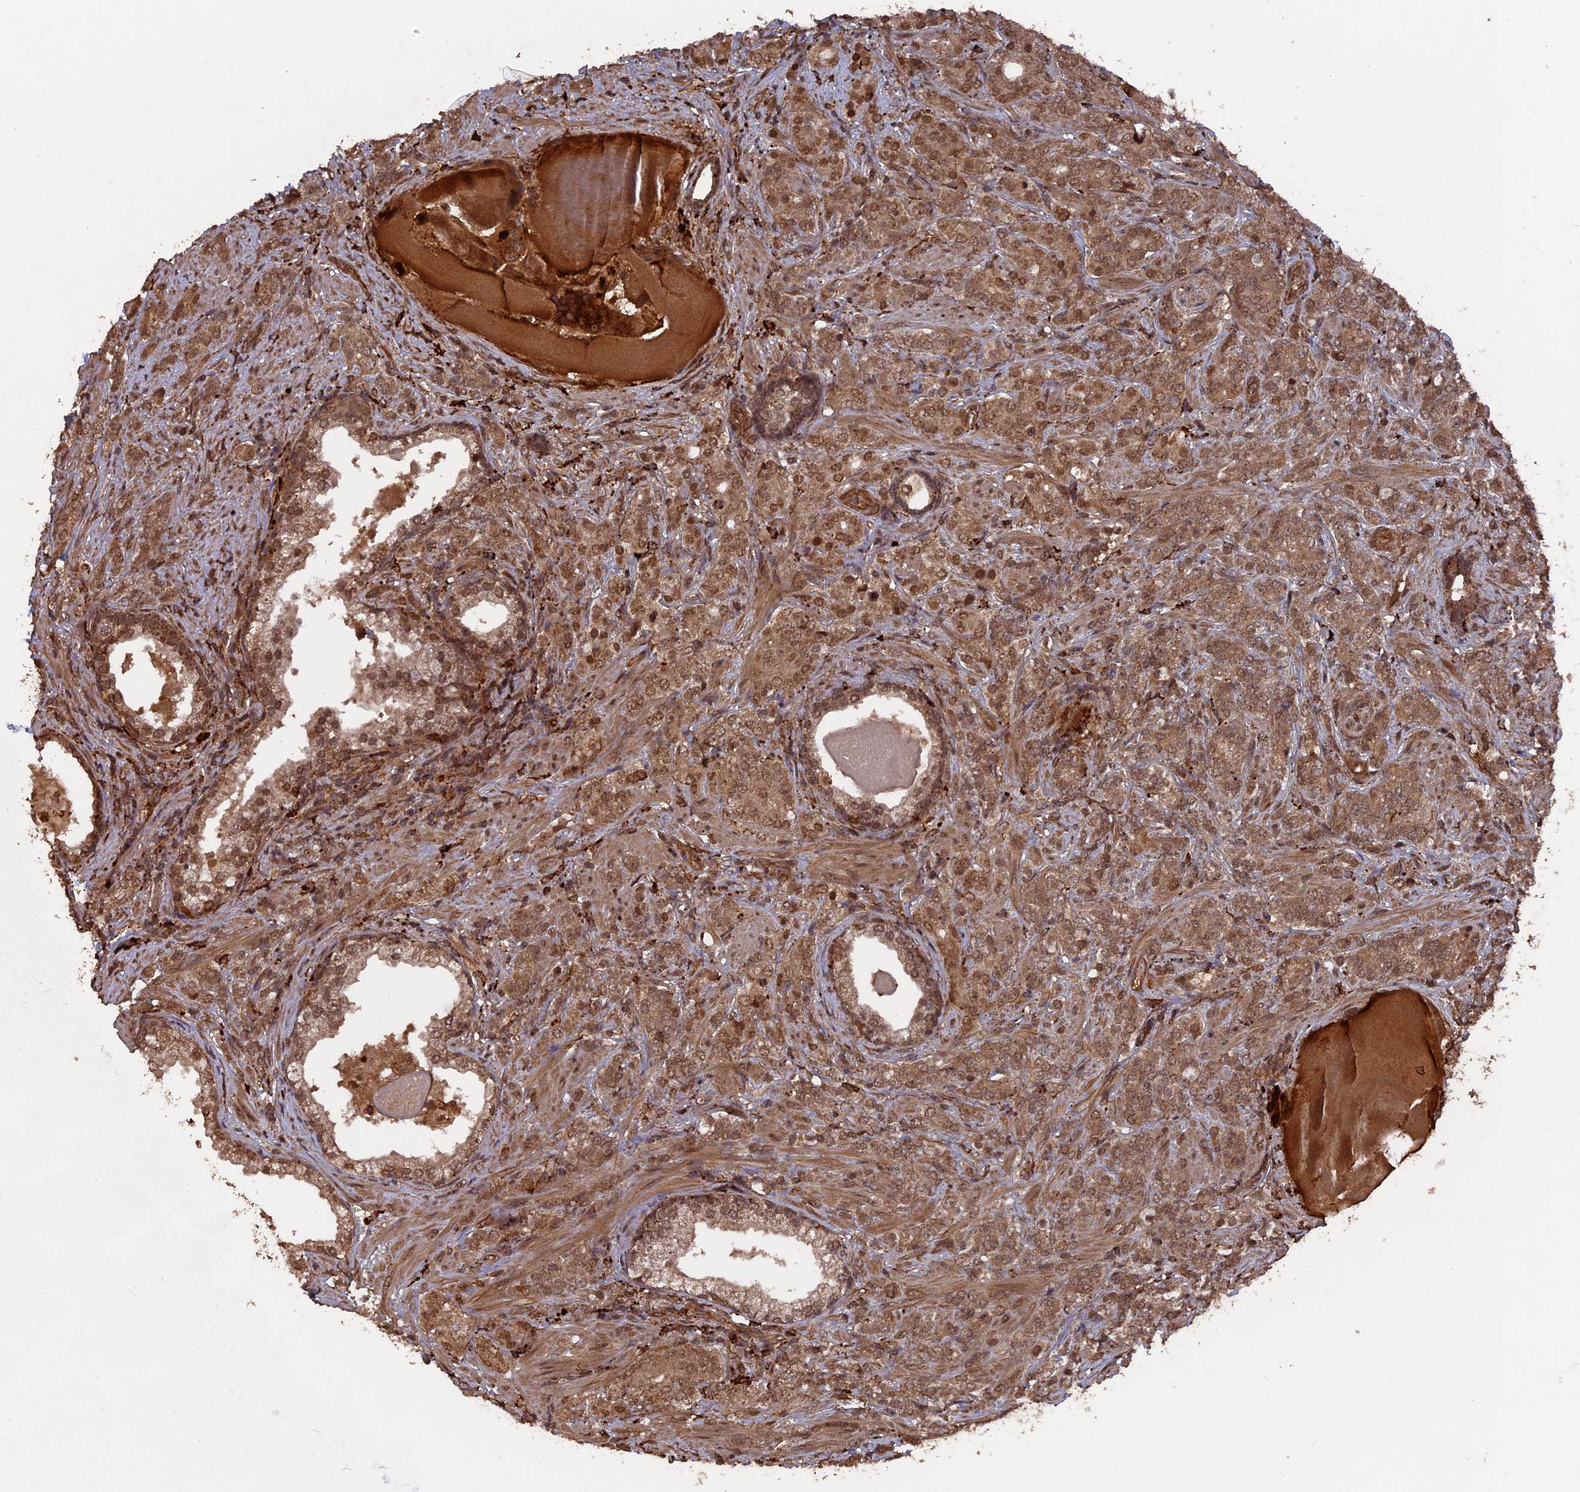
{"staining": {"intensity": "moderate", "quantity": ">75%", "location": "cytoplasmic/membranous,nuclear"}, "tissue": "prostate cancer", "cell_type": "Tumor cells", "image_type": "cancer", "snomed": [{"axis": "morphology", "description": "Adenocarcinoma, High grade"}, {"axis": "topography", "description": "Prostate"}], "caption": "Brown immunohistochemical staining in prostate cancer reveals moderate cytoplasmic/membranous and nuclear positivity in approximately >75% of tumor cells.", "gene": "TELO2", "patient": {"sex": "male", "age": 64}}